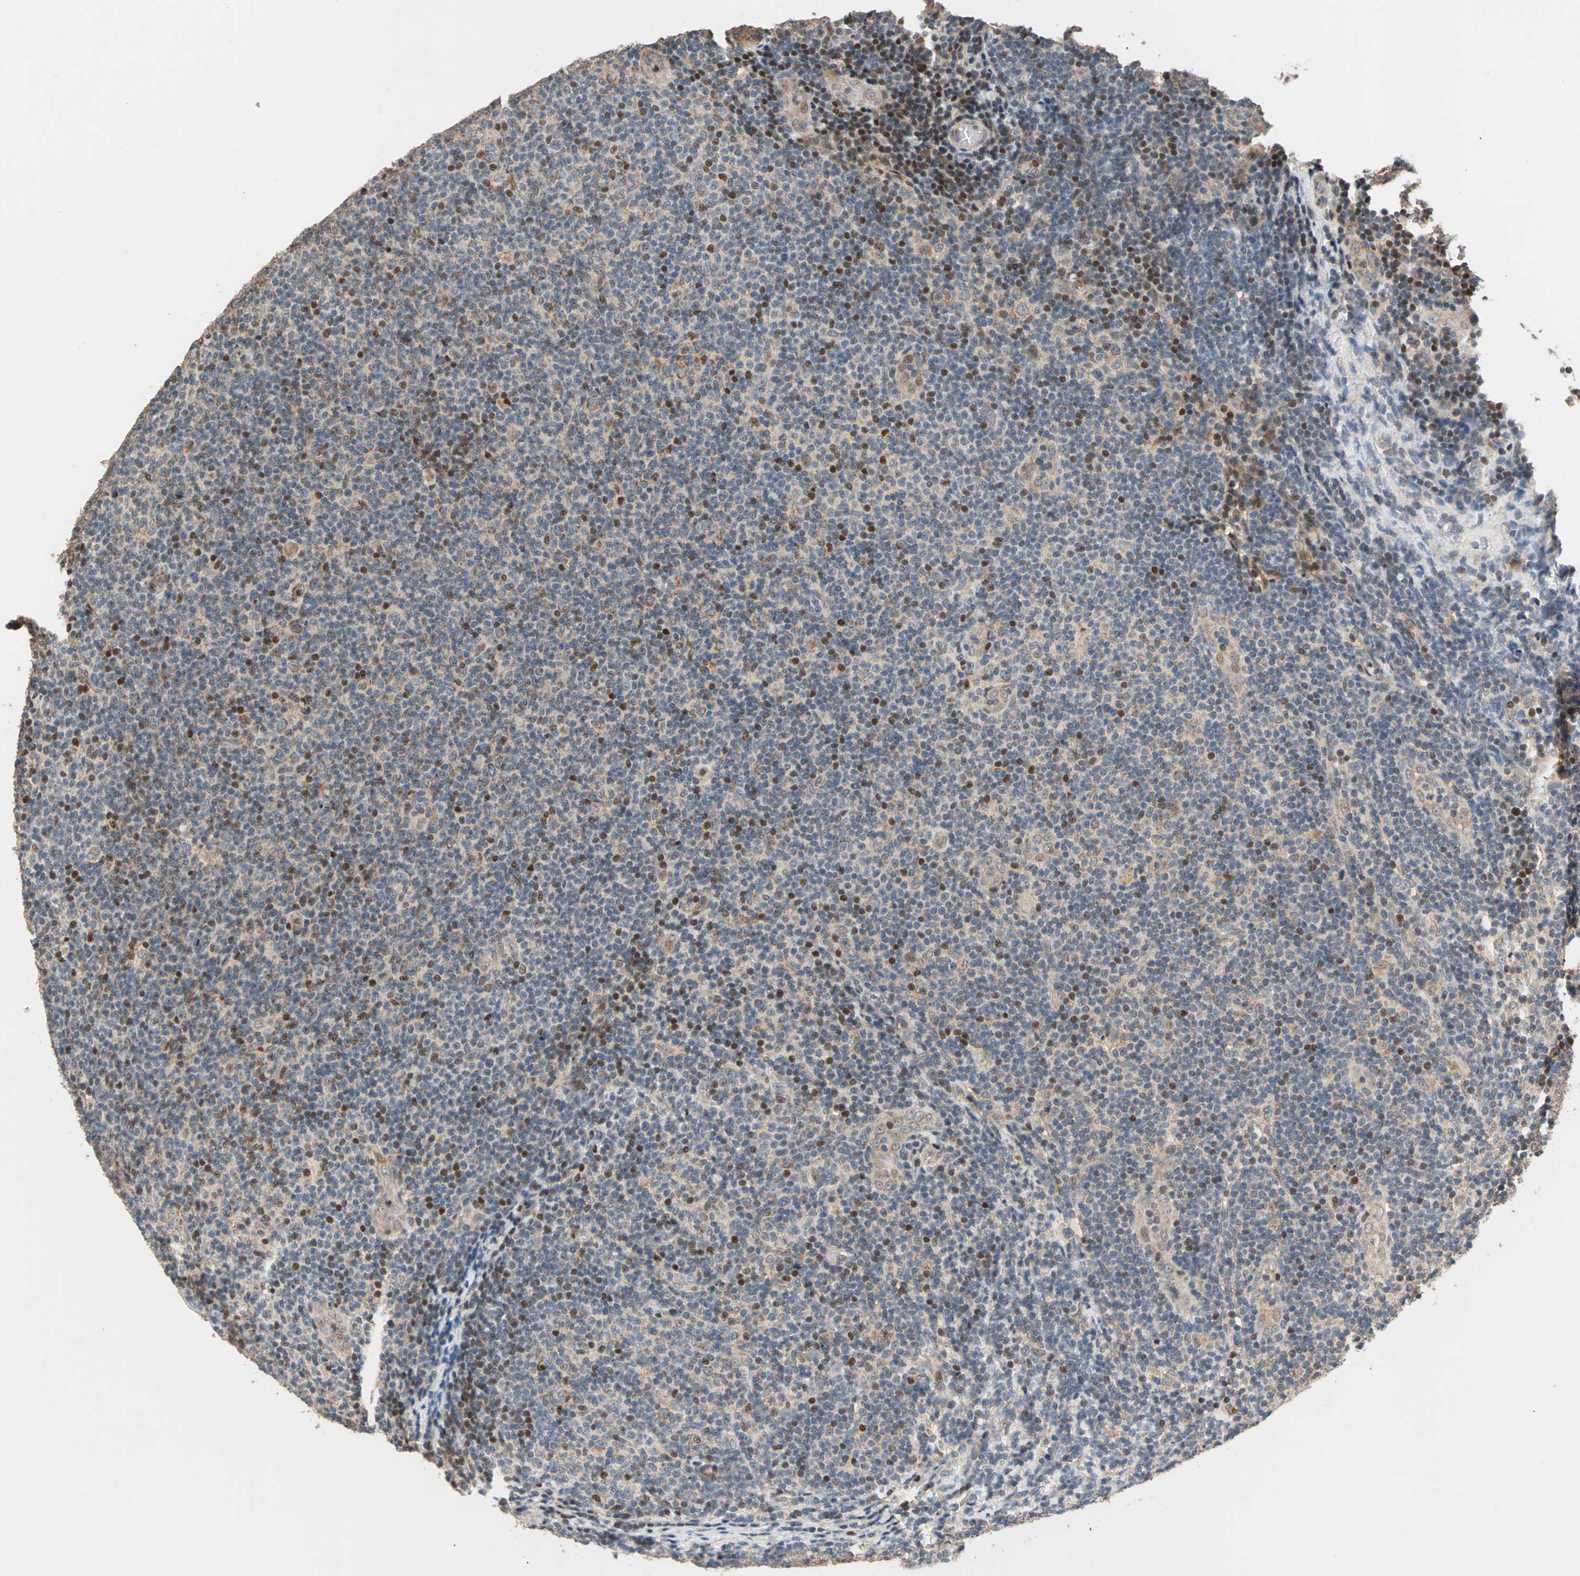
{"staining": {"intensity": "moderate", "quantity": "<25%", "location": "cytoplasmic/membranous,nuclear"}, "tissue": "lymphoma", "cell_type": "Tumor cells", "image_type": "cancer", "snomed": [{"axis": "morphology", "description": "Malignant lymphoma, non-Hodgkin's type, Low grade"}, {"axis": "topography", "description": "Lymph node"}], "caption": "Low-grade malignant lymphoma, non-Hodgkin's type stained for a protein (brown) shows moderate cytoplasmic/membranous and nuclear positive positivity in approximately <25% of tumor cells.", "gene": "HECW1", "patient": {"sex": "male", "age": 83}}